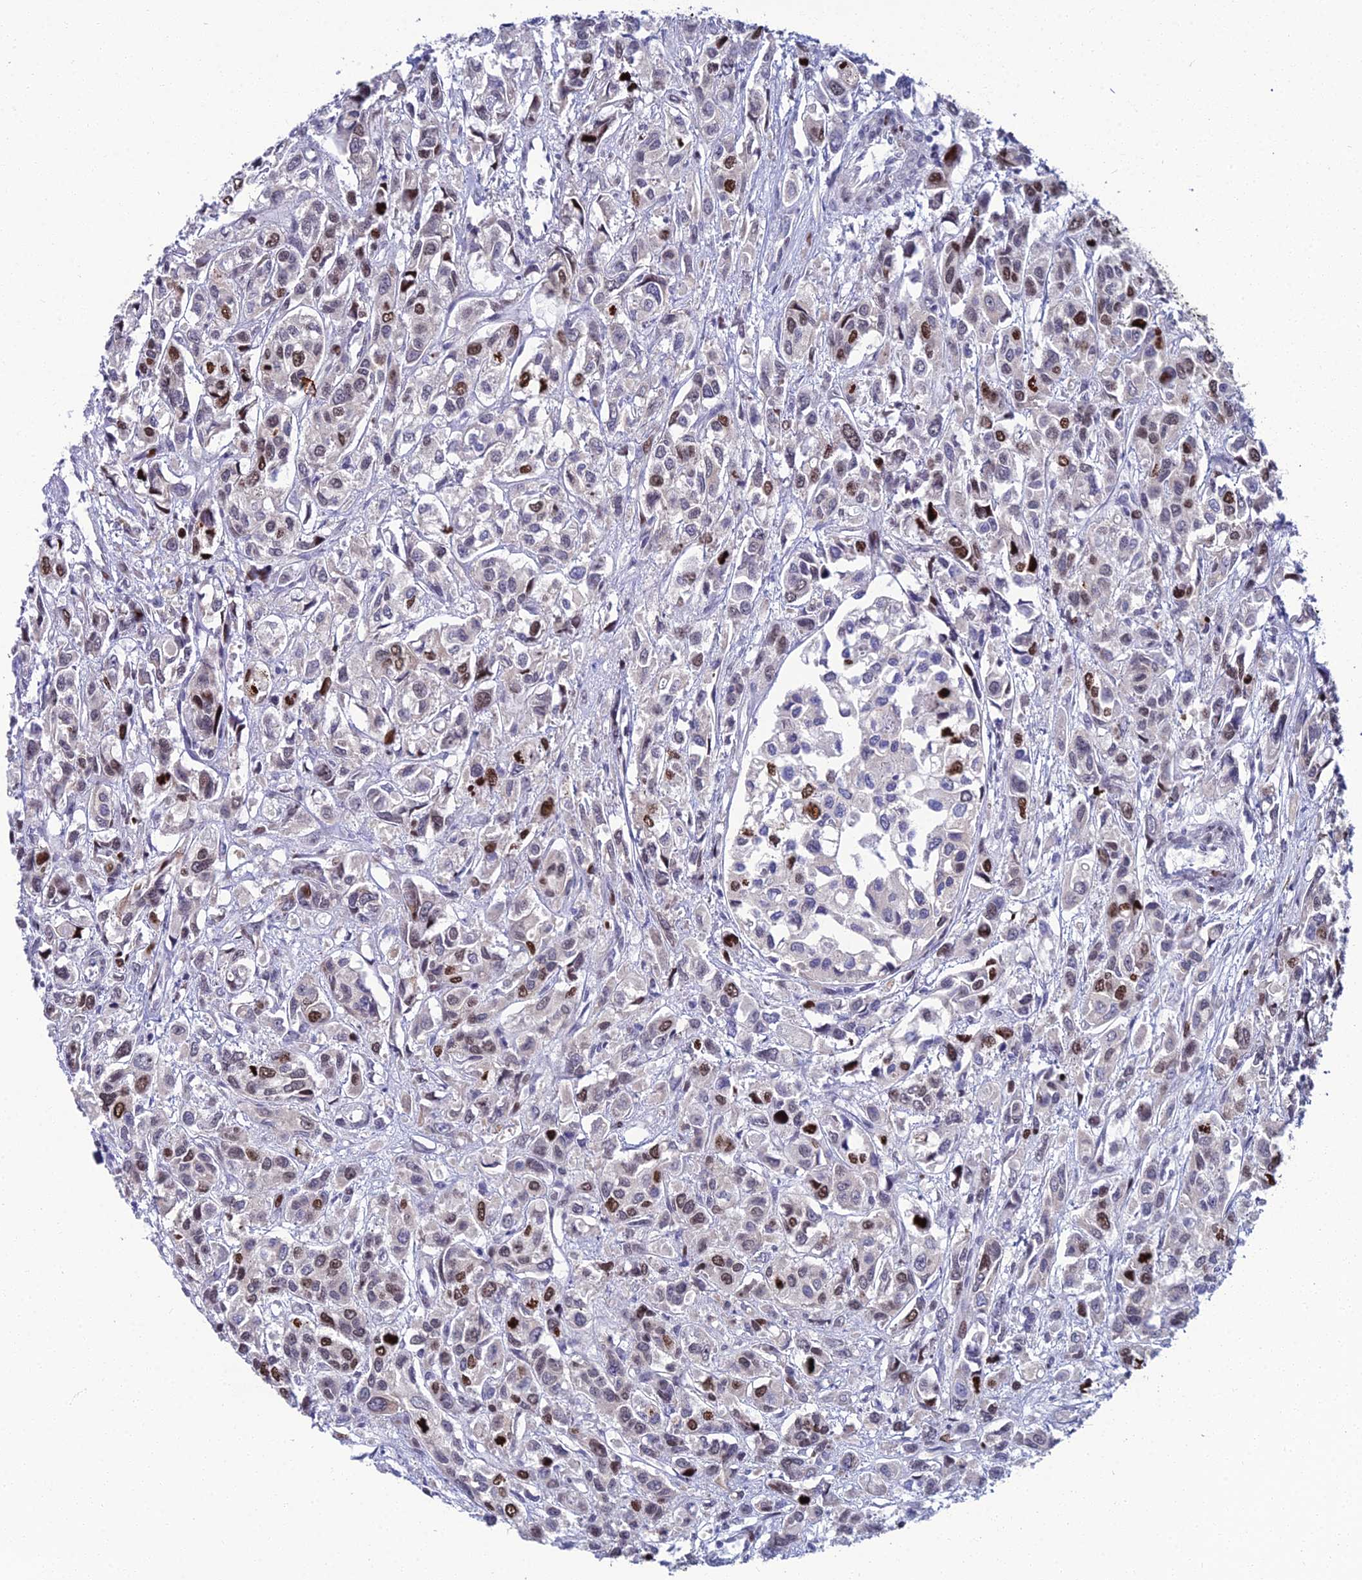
{"staining": {"intensity": "strong", "quantity": "<25%", "location": "nuclear"}, "tissue": "urothelial cancer", "cell_type": "Tumor cells", "image_type": "cancer", "snomed": [{"axis": "morphology", "description": "Urothelial carcinoma, High grade"}, {"axis": "topography", "description": "Urinary bladder"}], "caption": "Immunohistochemistry (IHC) image of neoplastic tissue: urothelial cancer stained using IHC shows medium levels of strong protein expression localized specifically in the nuclear of tumor cells, appearing as a nuclear brown color.", "gene": "TAF9B", "patient": {"sex": "male", "age": 67}}